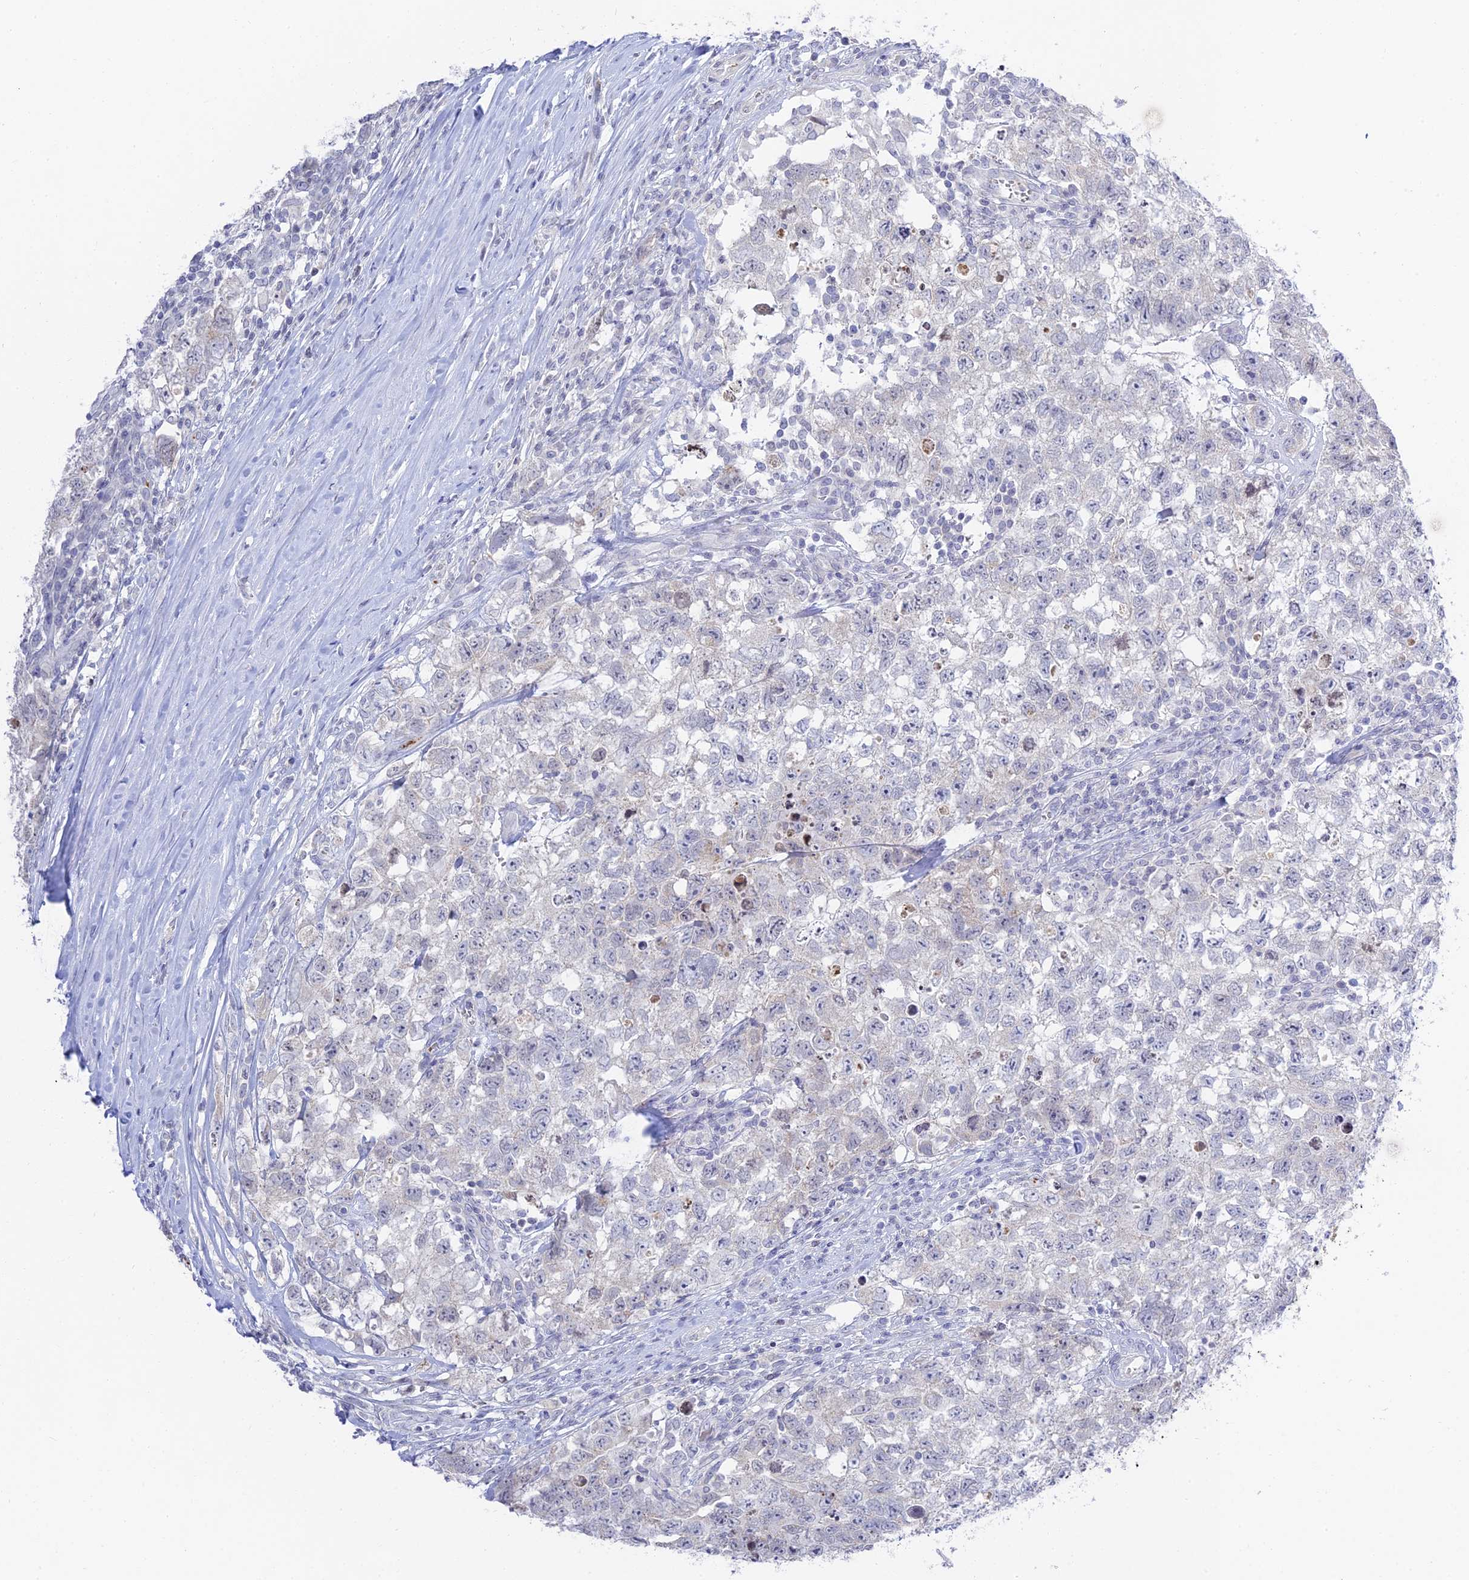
{"staining": {"intensity": "negative", "quantity": "none", "location": "none"}, "tissue": "testis cancer", "cell_type": "Tumor cells", "image_type": "cancer", "snomed": [{"axis": "morphology", "description": "Seminoma, NOS"}, {"axis": "morphology", "description": "Carcinoma, Embryonal, NOS"}, {"axis": "topography", "description": "Testis"}], "caption": "The micrograph reveals no significant expression in tumor cells of testis seminoma.", "gene": "TMEM40", "patient": {"sex": "male", "age": 29}}